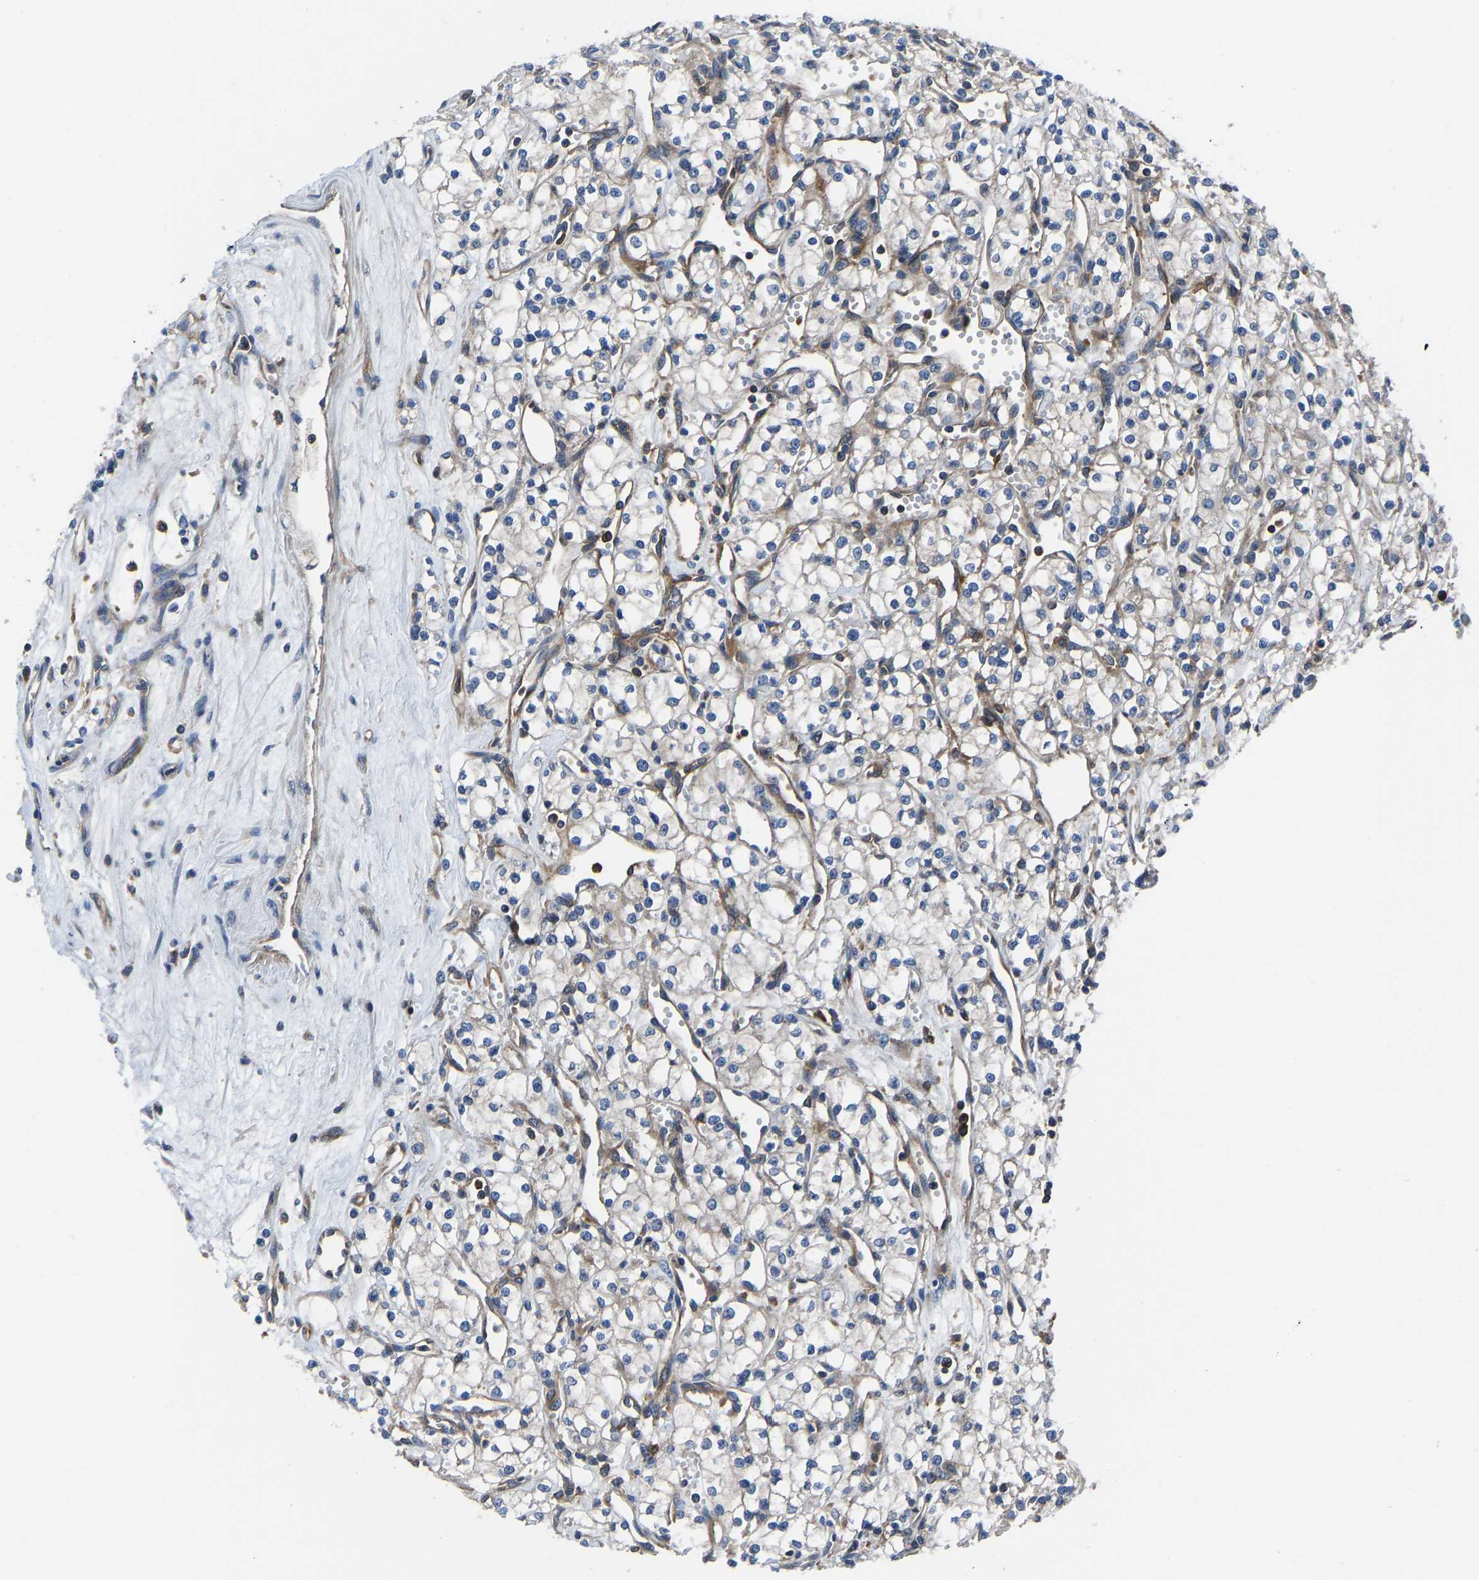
{"staining": {"intensity": "weak", "quantity": "<25%", "location": "cytoplasmic/membranous"}, "tissue": "renal cancer", "cell_type": "Tumor cells", "image_type": "cancer", "snomed": [{"axis": "morphology", "description": "Adenocarcinoma, NOS"}, {"axis": "topography", "description": "Kidney"}], "caption": "Adenocarcinoma (renal) was stained to show a protein in brown. There is no significant positivity in tumor cells. (DAB IHC with hematoxylin counter stain).", "gene": "PRKAR1A", "patient": {"sex": "male", "age": 59}}